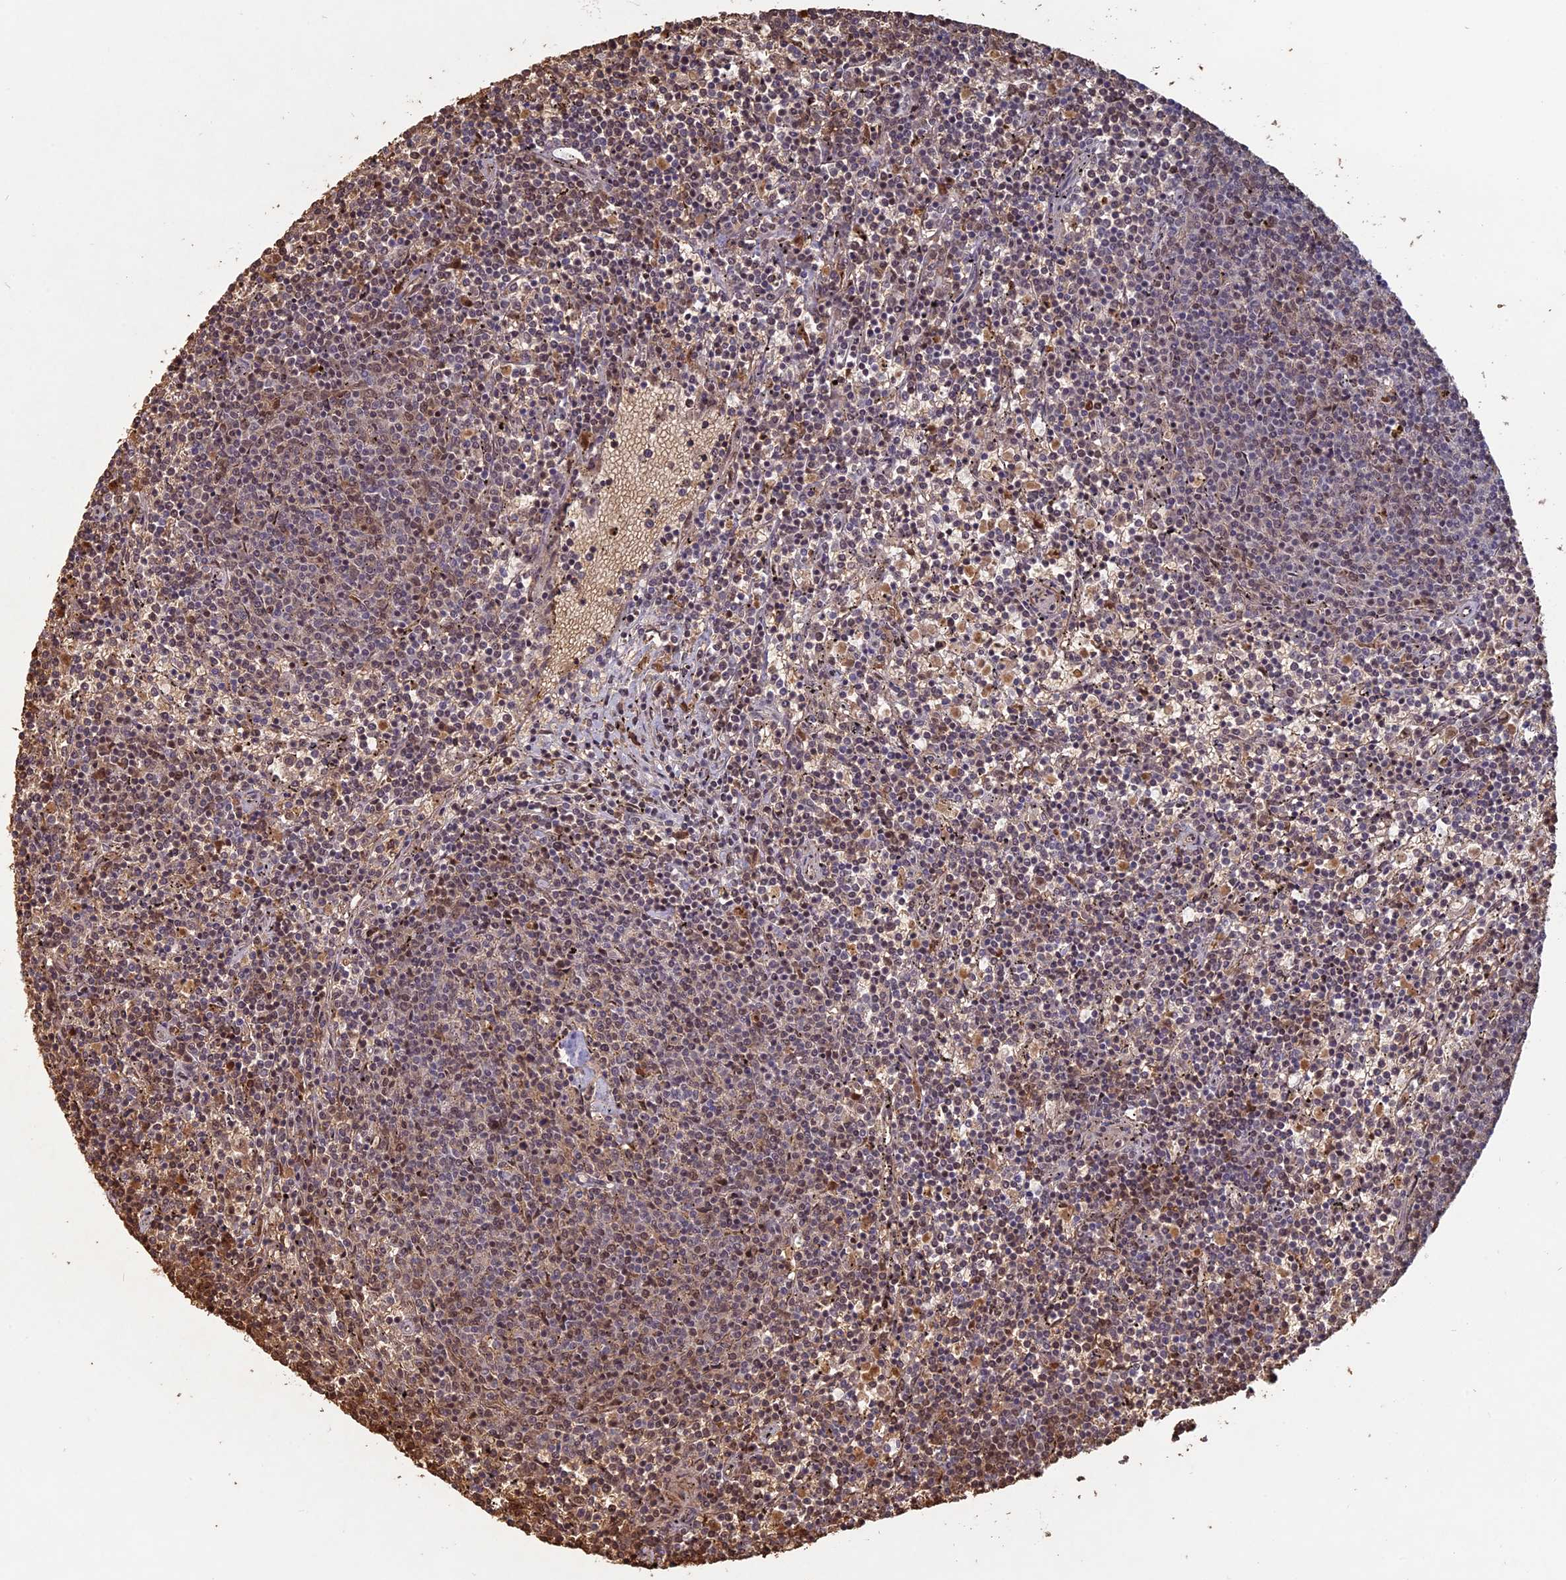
{"staining": {"intensity": "moderate", "quantity": "<25%", "location": "cytoplasmic/membranous,nuclear"}, "tissue": "lymphoma", "cell_type": "Tumor cells", "image_type": "cancer", "snomed": [{"axis": "morphology", "description": "Malignant lymphoma, non-Hodgkin's type, Low grade"}, {"axis": "topography", "description": "Spleen"}], "caption": "Lymphoma stained with immunohistochemistry reveals moderate cytoplasmic/membranous and nuclear expression in about <25% of tumor cells.", "gene": "MFAP1", "patient": {"sex": "female", "age": 50}}